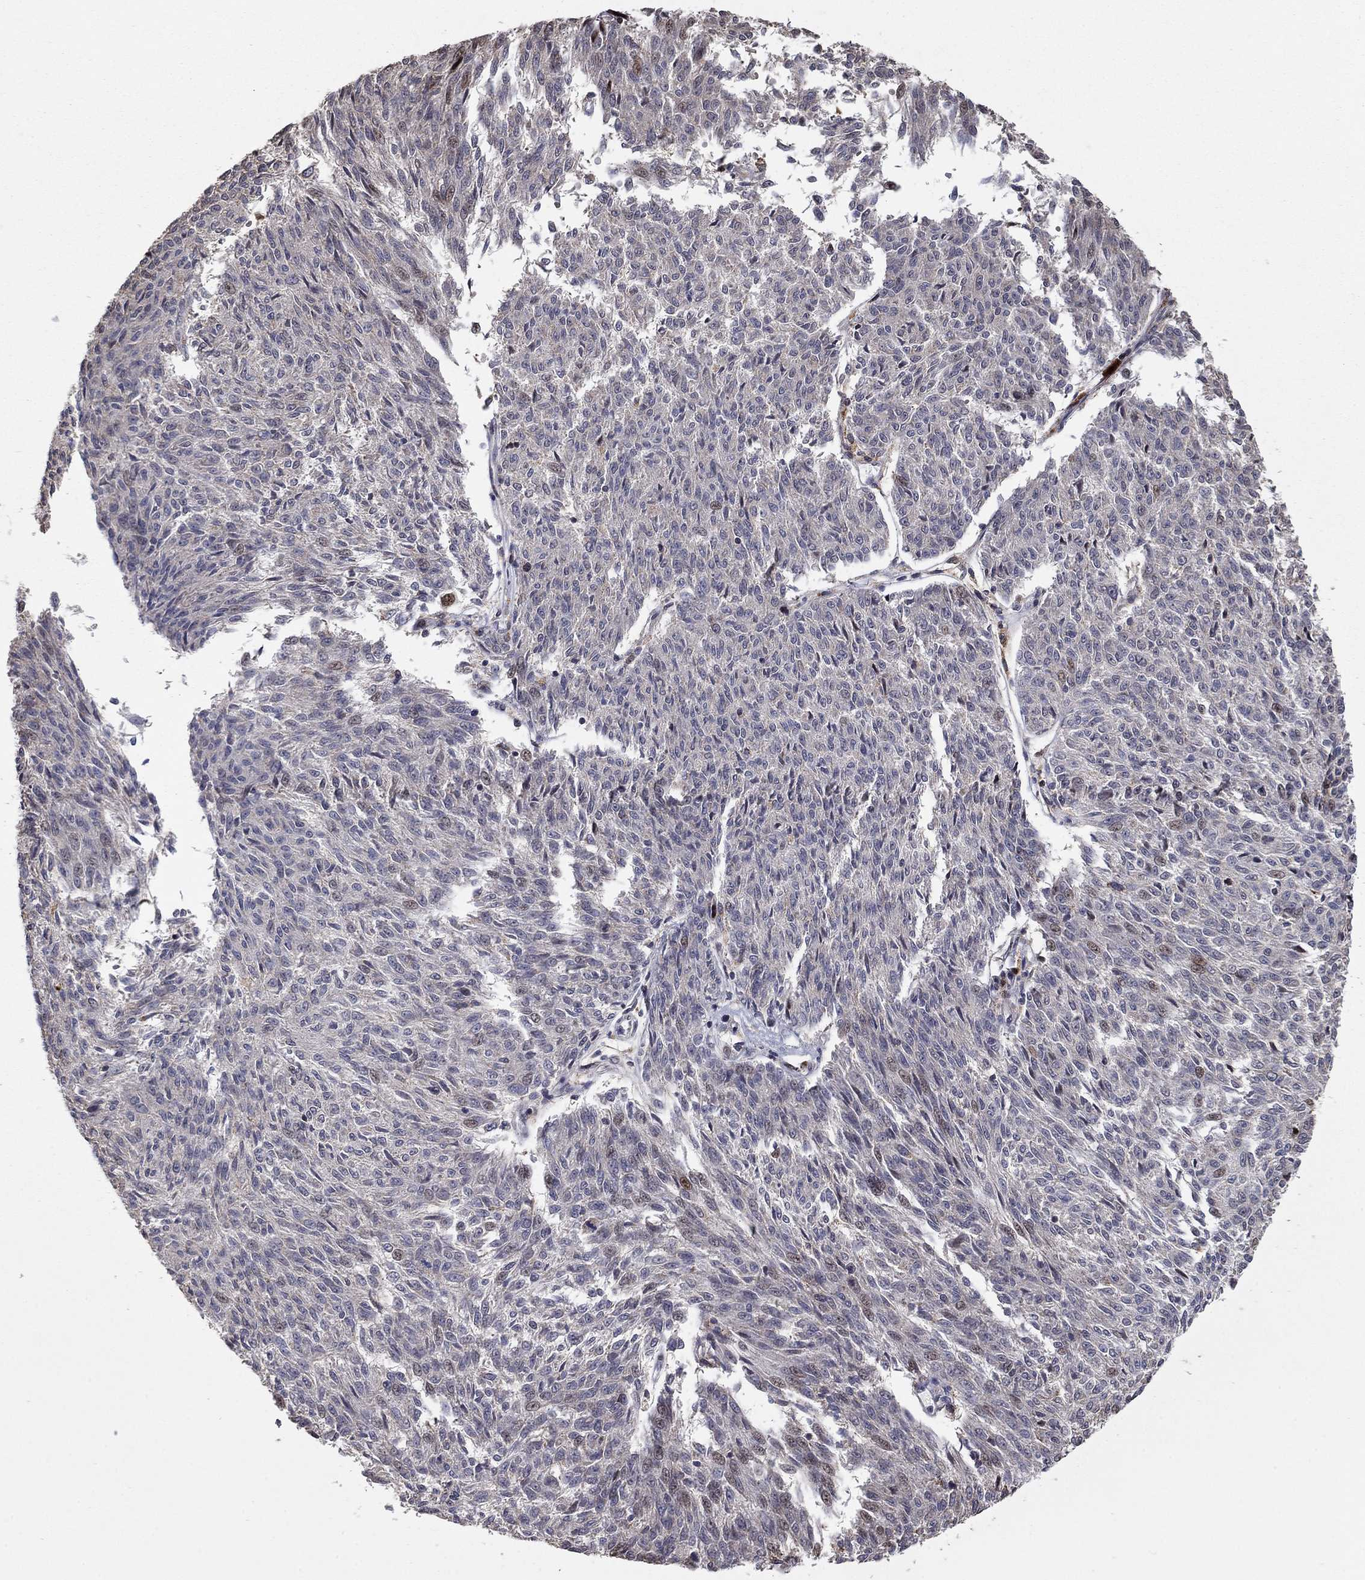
{"staining": {"intensity": "weak", "quantity": "<25%", "location": "nuclear"}, "tissue": "melanoma", "cell_type": "Tumor cells", "image_type": "cancer", "snomed": [{"axis": "morphology", "description": "Malignant melanoma, NOS"}, {"axis": "topography", "description": "Skin"}], "caption": "IHC of melanoma exhibits no expression in tumor cells. The staining is performed using DAB (3,3'-diaminobenzidine) brown chromogen with nuclei counter-stained in using hematoxylin.", "gene": "LPCAT4", "patient": {"sex": "female", "age": 72}}